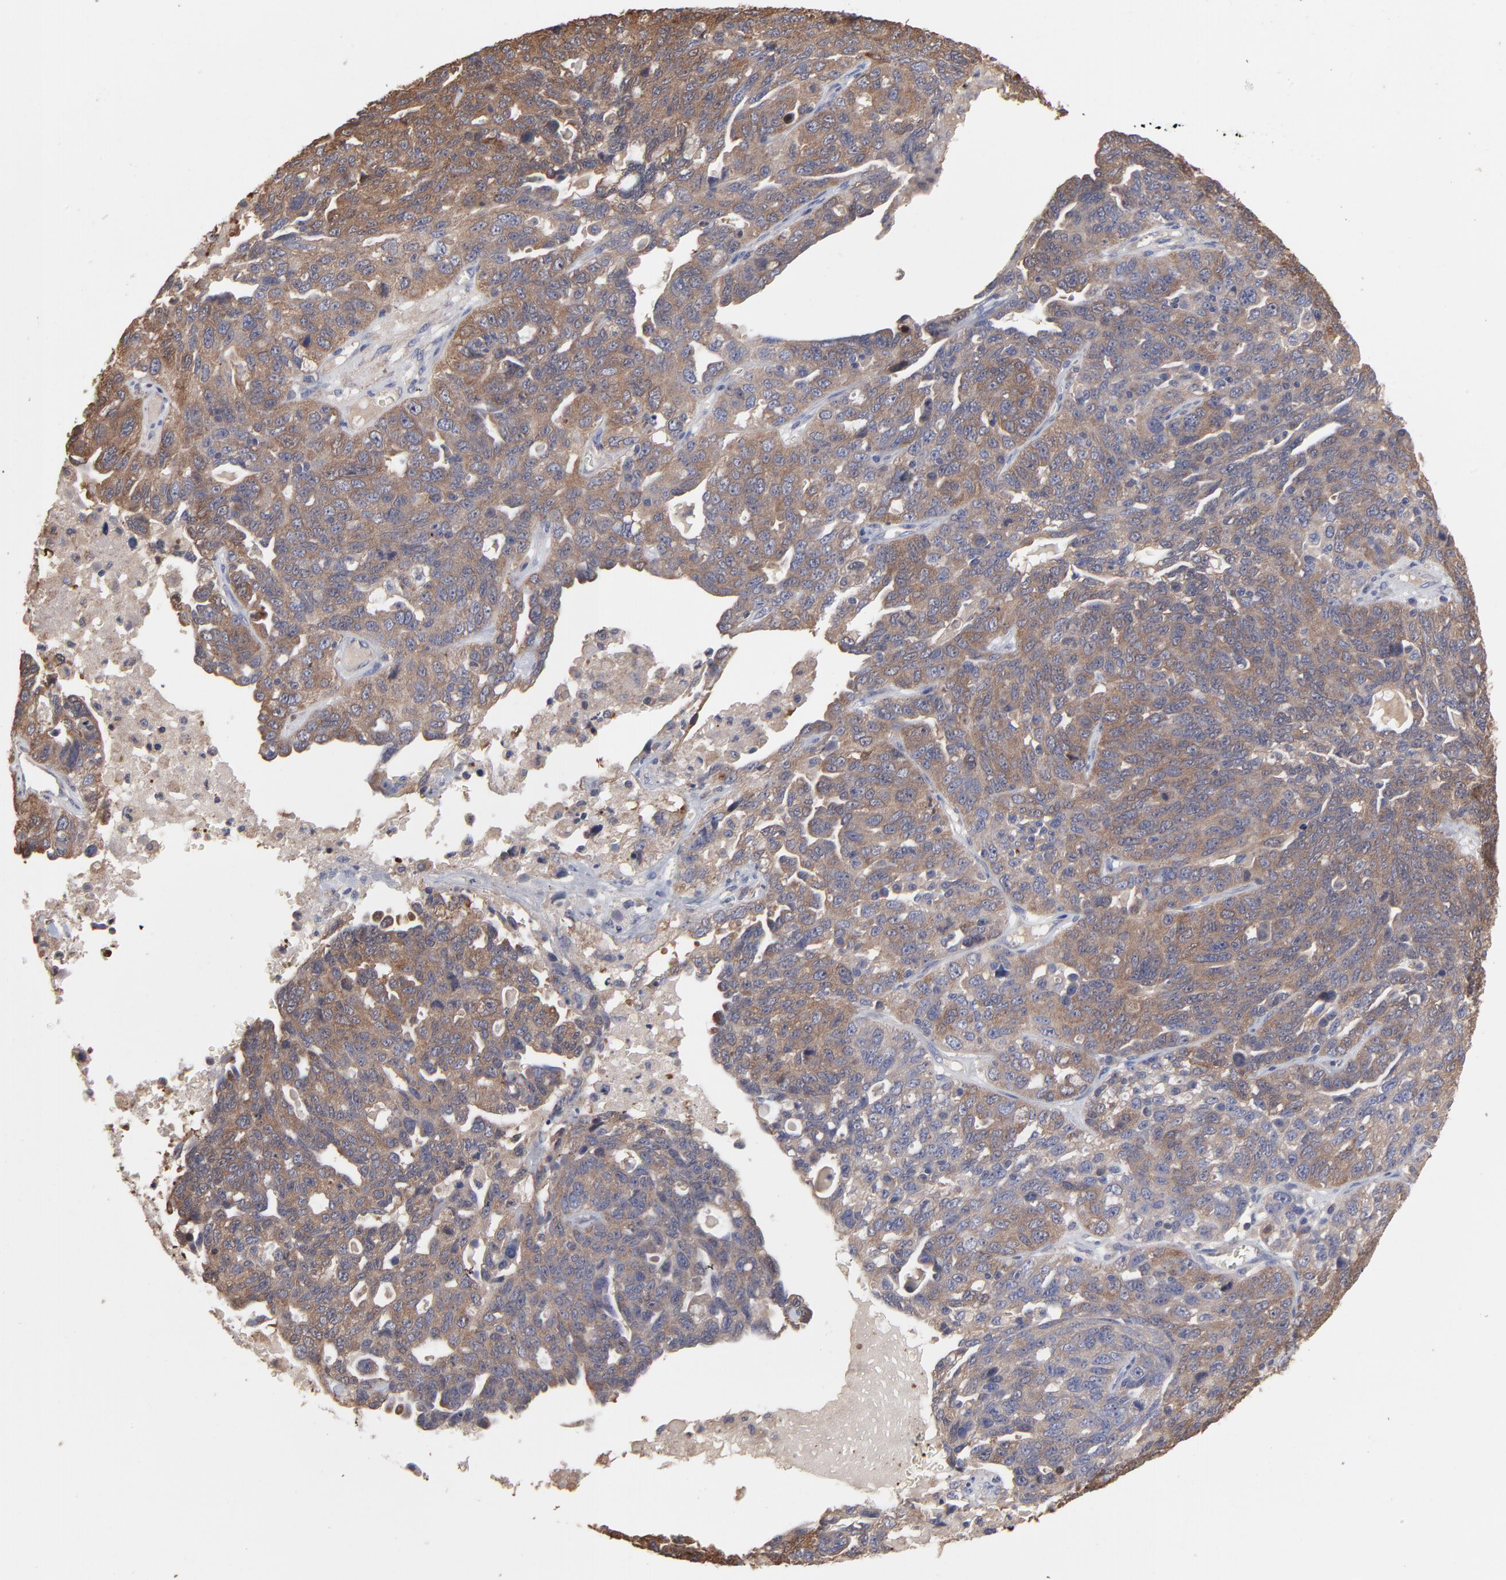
{"staining": {"intensity": "moderate", "quantity": ">75%", "location": "cytoplasmic/membranous"}, "tissue": "ovarian cancer", "cell_type": "Tumor cells", "image_type": "cancer", "snomed": [{"axis": "morphology", "description": "Cystadenocarcinoma, serous, NOS"}, {"axis": "topography", "description": "Ovary"}], "caption": "A brown stain shows moderate cytoplasmic/membranous expression of a protein in ovarian cancer tumor cells. (Brightfield microscopy of DAB IHC at high magnification).", "gene": "TANGO2", "patient": {"sex": "female", "age": 71}}